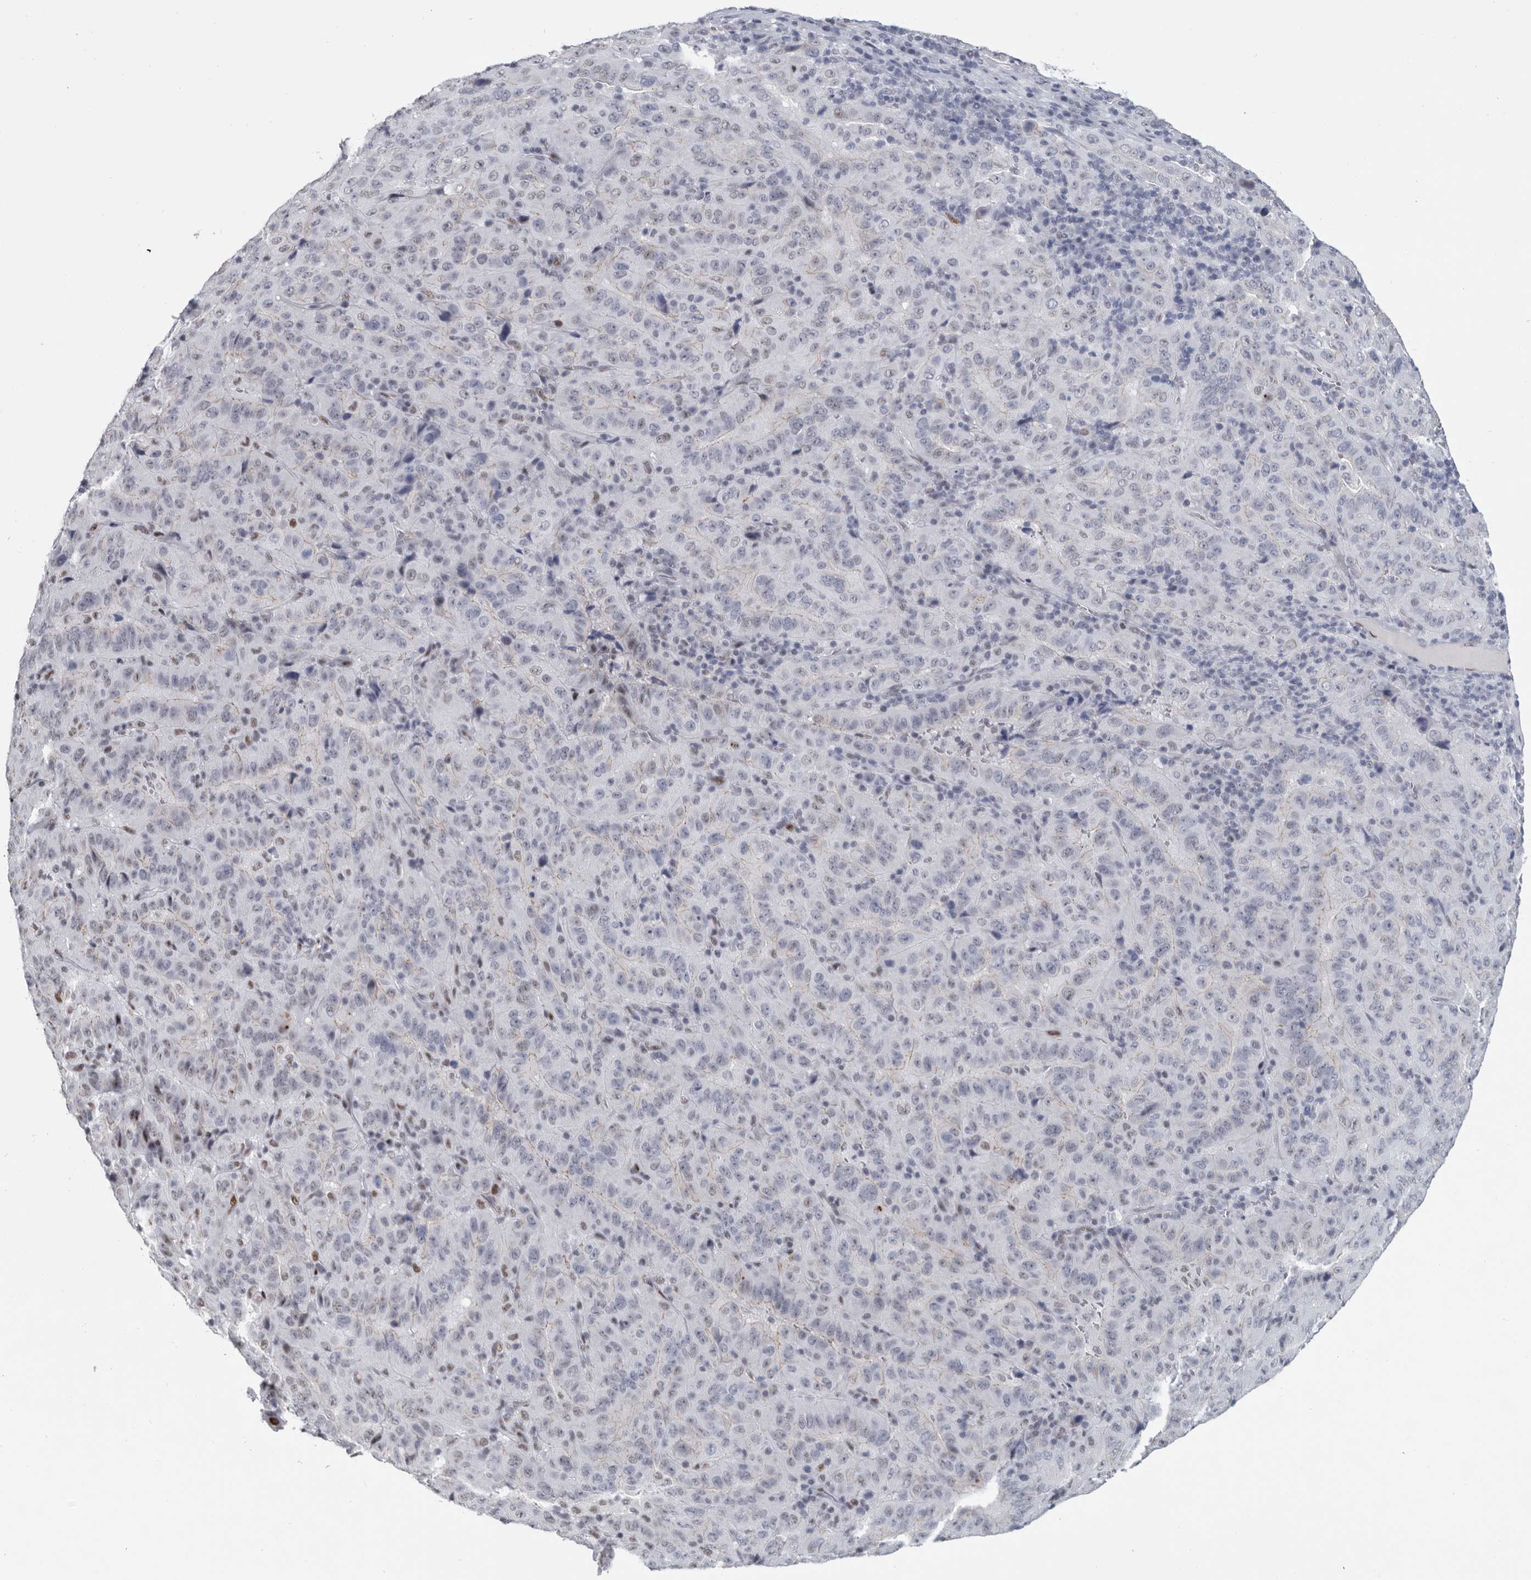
{"staining": {"intensity": "negative", "quantity": "none", "location": "none"}, "tissue": "pancreatic cancer", "cell_type": "Tumor cells", "image_type": "cancer", "snomed": [{"axis": "morphology", "description": "Adenocarcinoma, NOS"}, {"axis": "topography", "description": "Pancreas"}], "caption": "Immunohistochemistry (IHC) histopathology image of neoplastic tissue: adenocarcinoma (pancreatic) stained with DAB (3,3'-diaminobenzidine) reveals no significant protein staining in tumor cells. The staining is performed using DAB (3,3'-diaminobenzidine) brown chromogen with nuclei counter-stained in using hematoxylin.", "gene": "WRAP73", "patient": {"sex": "male", "age": 63}}